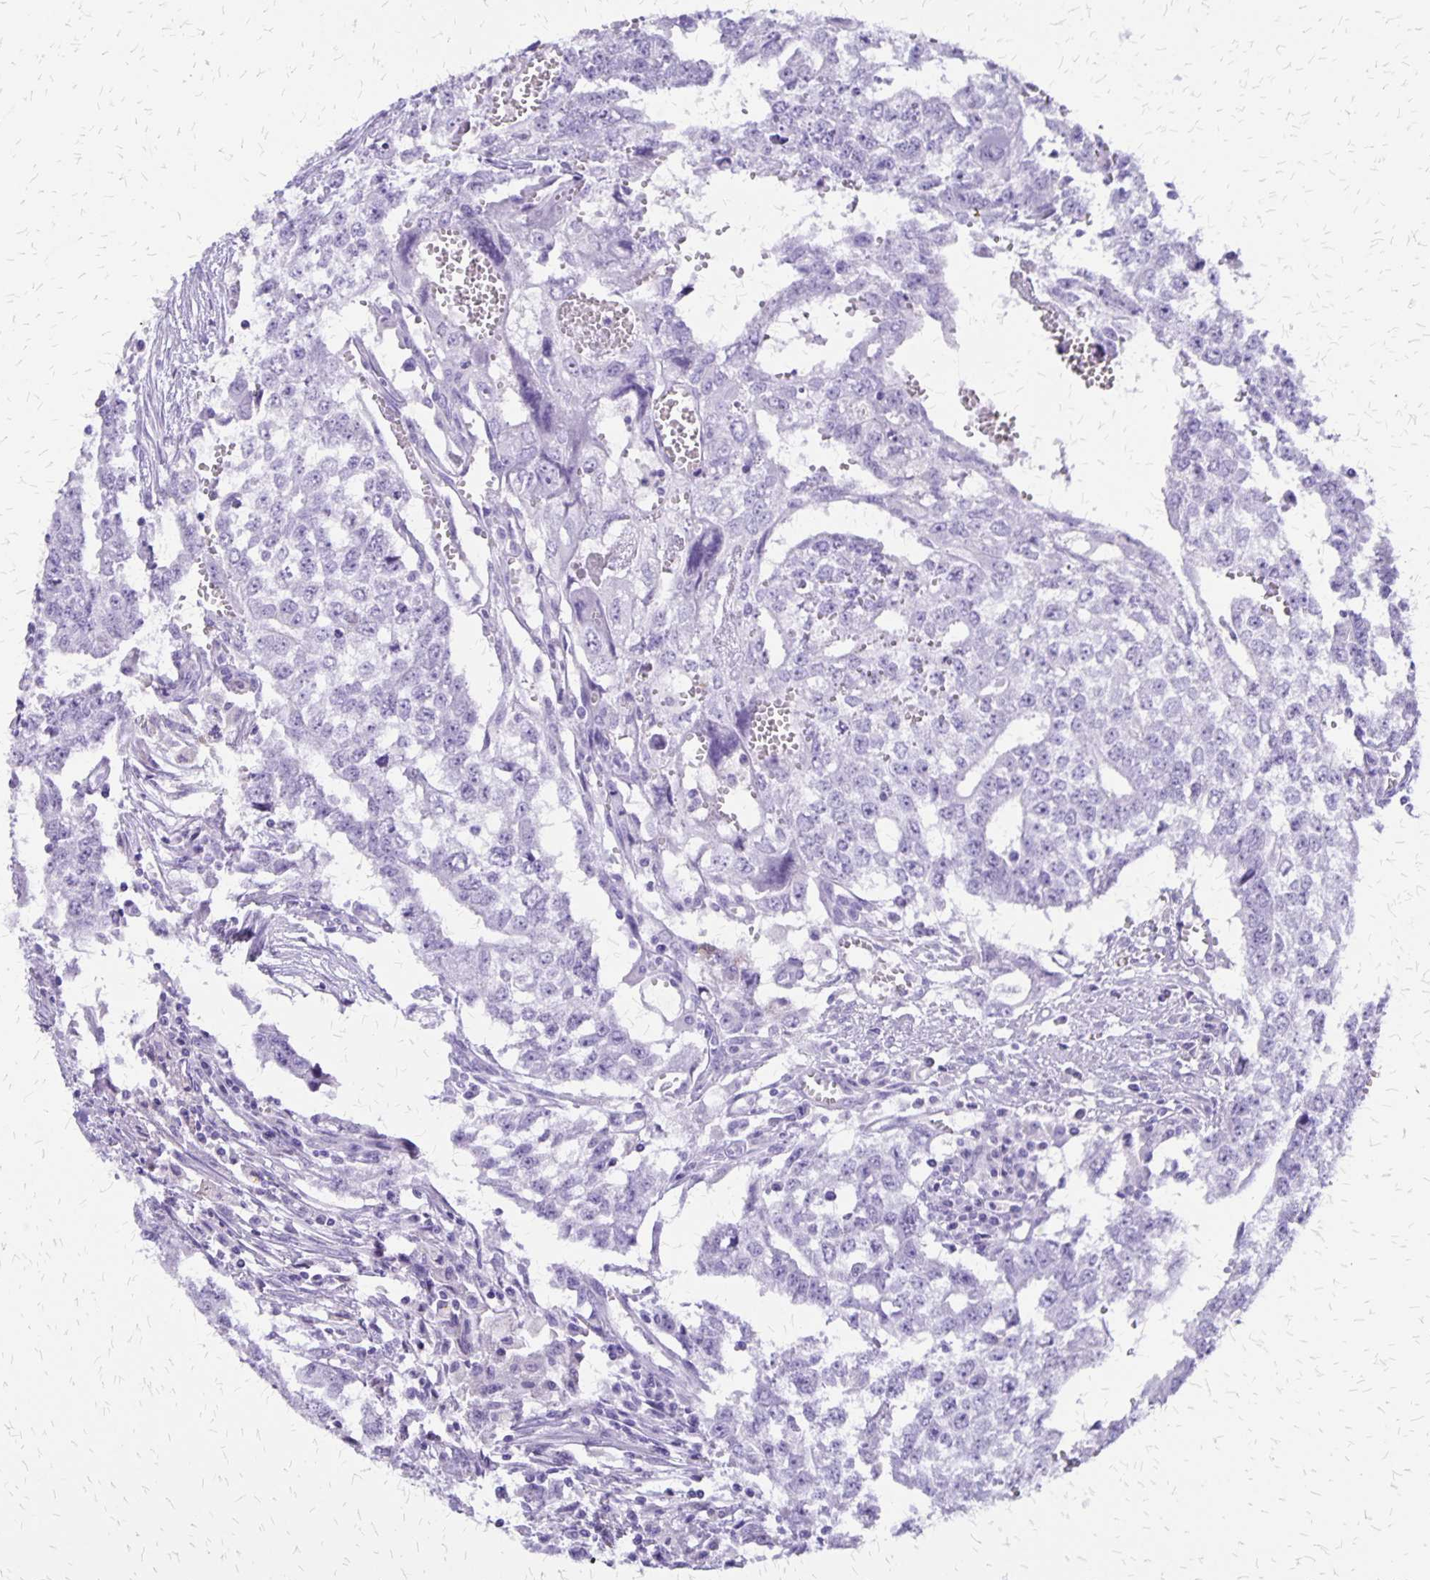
{"staining": {"intensity": "negative", "quantity": "none", "location": "none"}, "tissue": "testis cancer", "cell_type": "Tumor cells", "image_type": "cancer", "snomed": [{"axis": "morphology", "description": "Carcinoma, Embryonal, NOS"}, {"axis": "morphology", "description": "Teratoma, malignant, NOS"}, {"axis": "topography", "description": "Testis"}], "caption": "This is an immunohistochemistry (IHC) histopathology image of human testis cancer (malignant teratoma). There is no positivity in tumor cells.", "gene": "SLC13A2", "patient": {"sex": "male", "age": 24}}